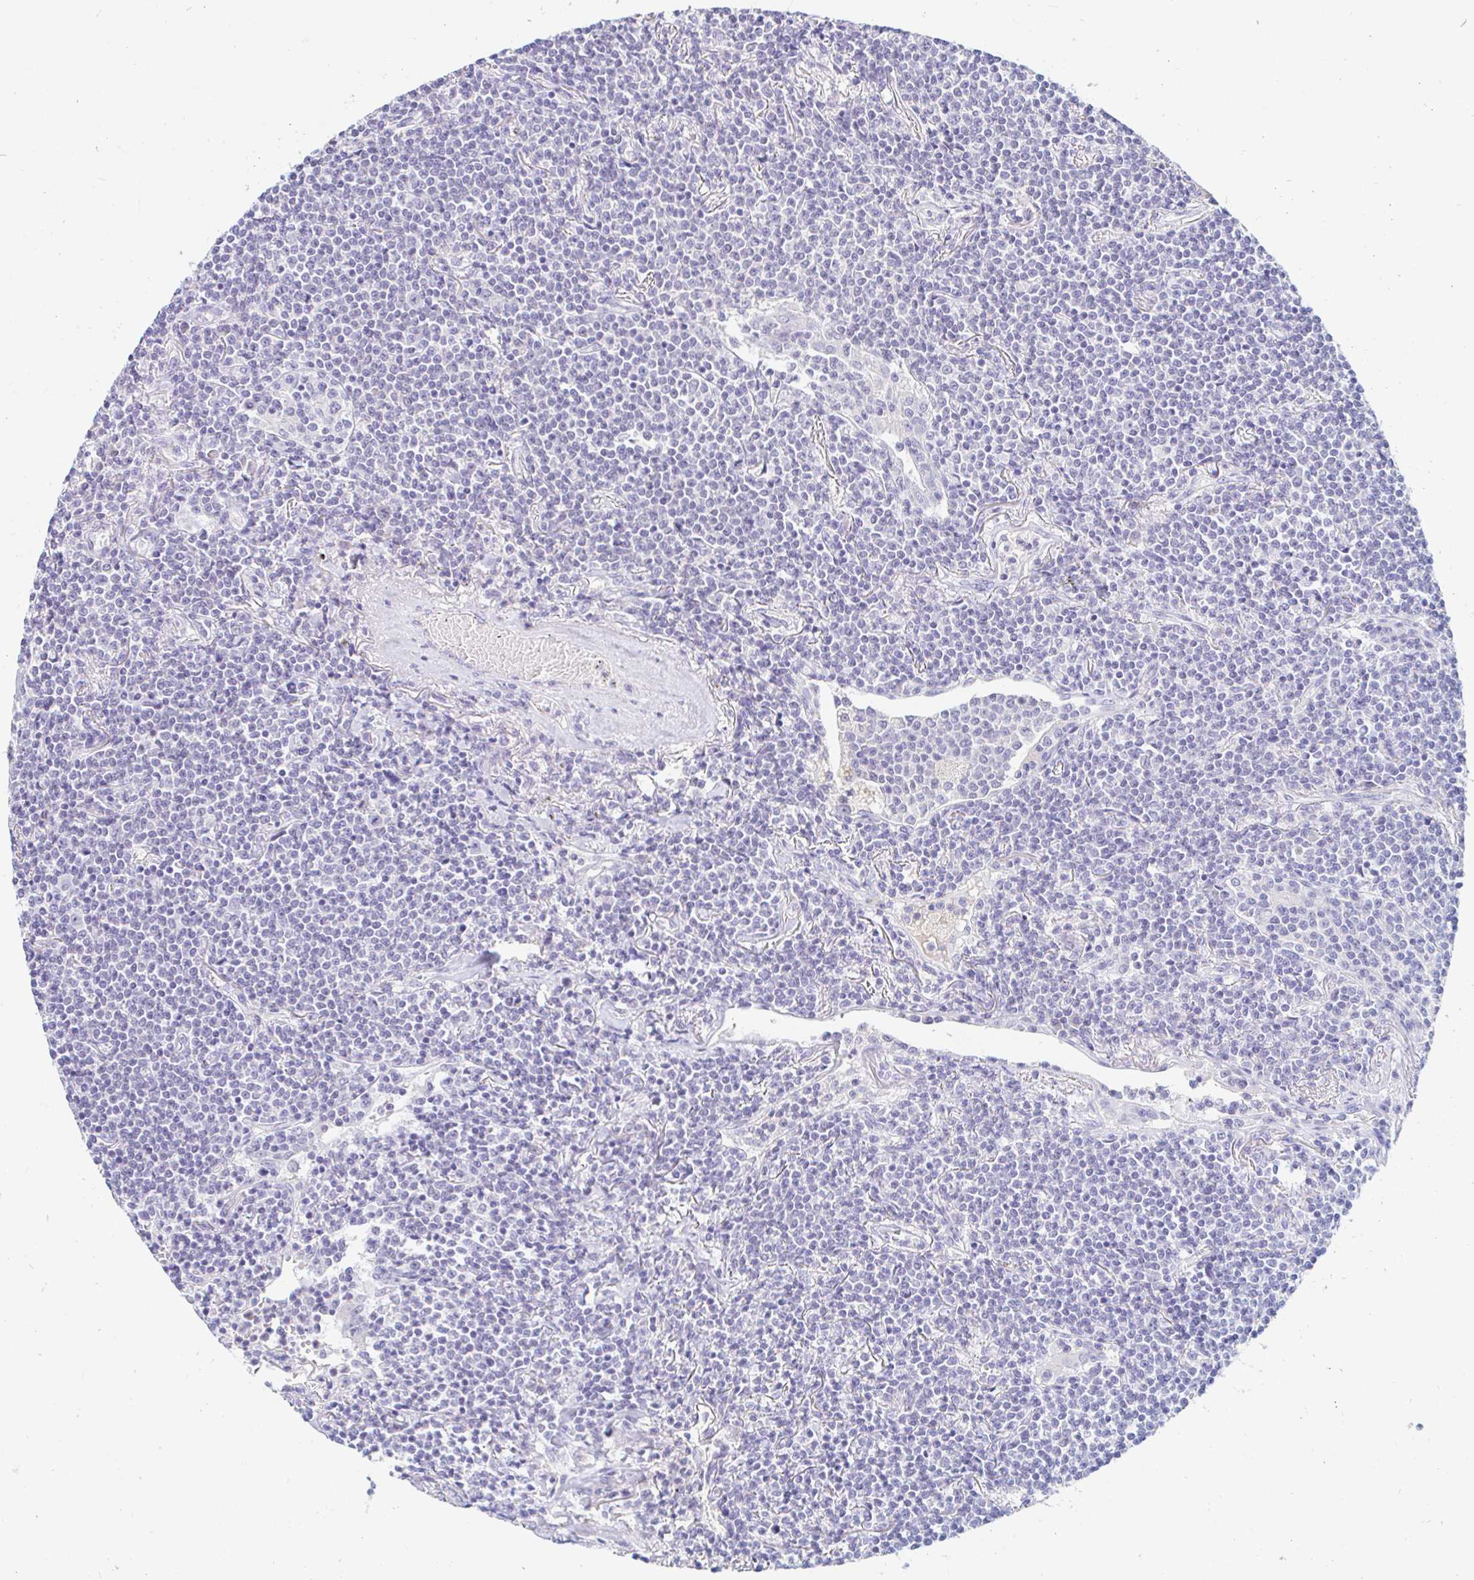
{"staining": {"intensity": "negative", "quantity": "none", "location": "none"}, "tissue": "lymphoma", "cell_type": "Tumor cells", "image_type": "cancer", "snomed": [{"axis": "morphology", "description": "Malignant lymphoma, non-Hodgkin's type, Low grade"}, {"axis": "topography", "description": "Lung"}], "caption": "Malignant lymphoma, non-Hodgkin's type (low-grade) was stained to show a protein in brown. There is no significant positivity in tumor cells.", "gene": "TEX44", "patient": {"sex": "female", "age": 71}}